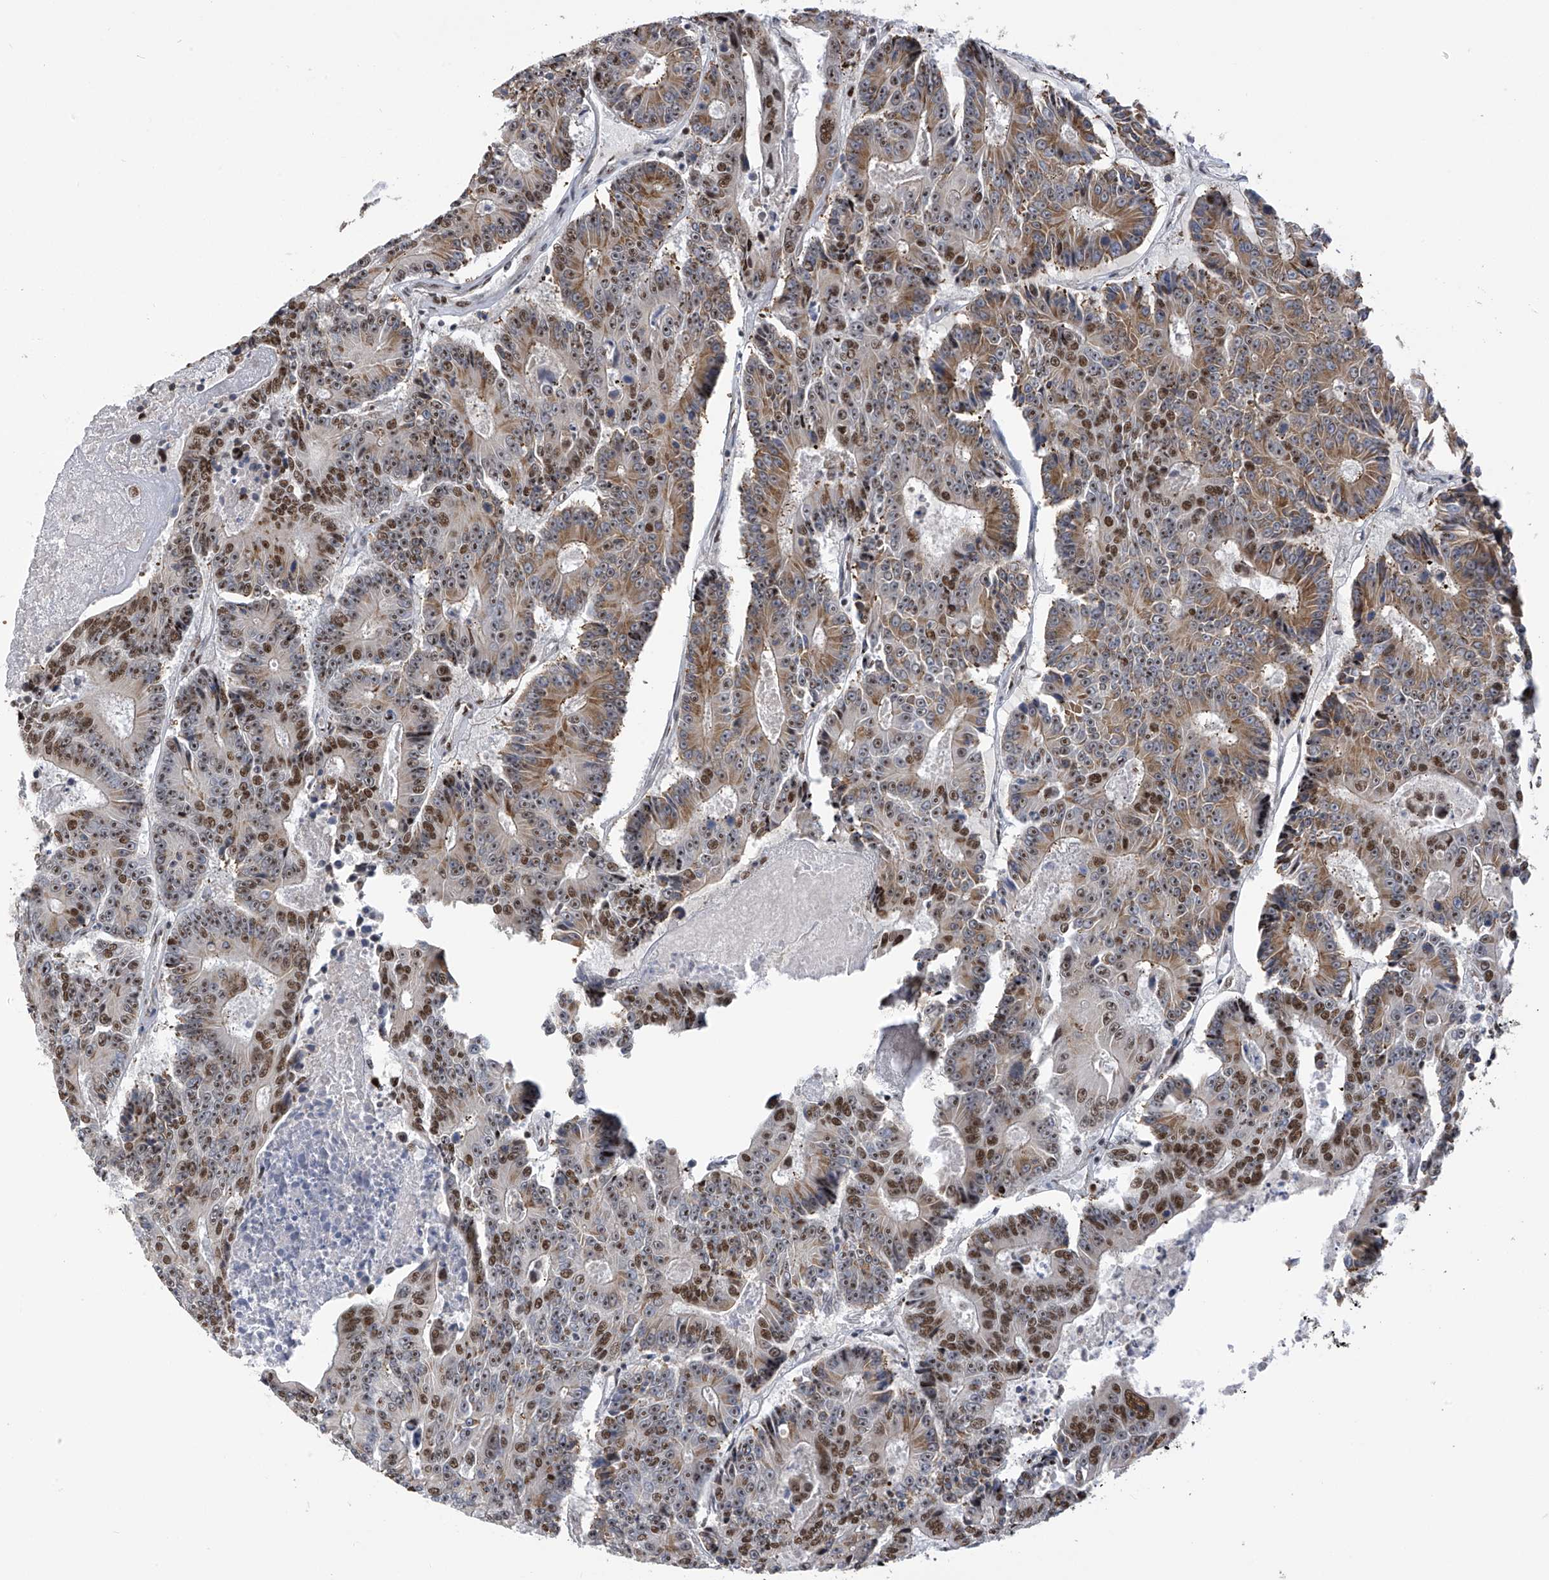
{"staining": {"intensity": "moderate", "quantity": ">75%", "location": "cytoplasmic/membranous,nuclear"}, "tissue": "colorectal cancer", "cell_type": "Tumor cells", "image_type": "cancer", "snomed": [{"axis": "morphology", "description": "Adenocarcinoma, NOS"}, {"axis": "topography", "description": "Colon"}], "caption": "Immunohistochemical staining of colorectal cancer displays medium levels of moderate cytoplasmic/membranous and nuclear staining in about >75% of tumor cells.", "gene": "APLF", "patient": {"sex": "male", "age": 83}}